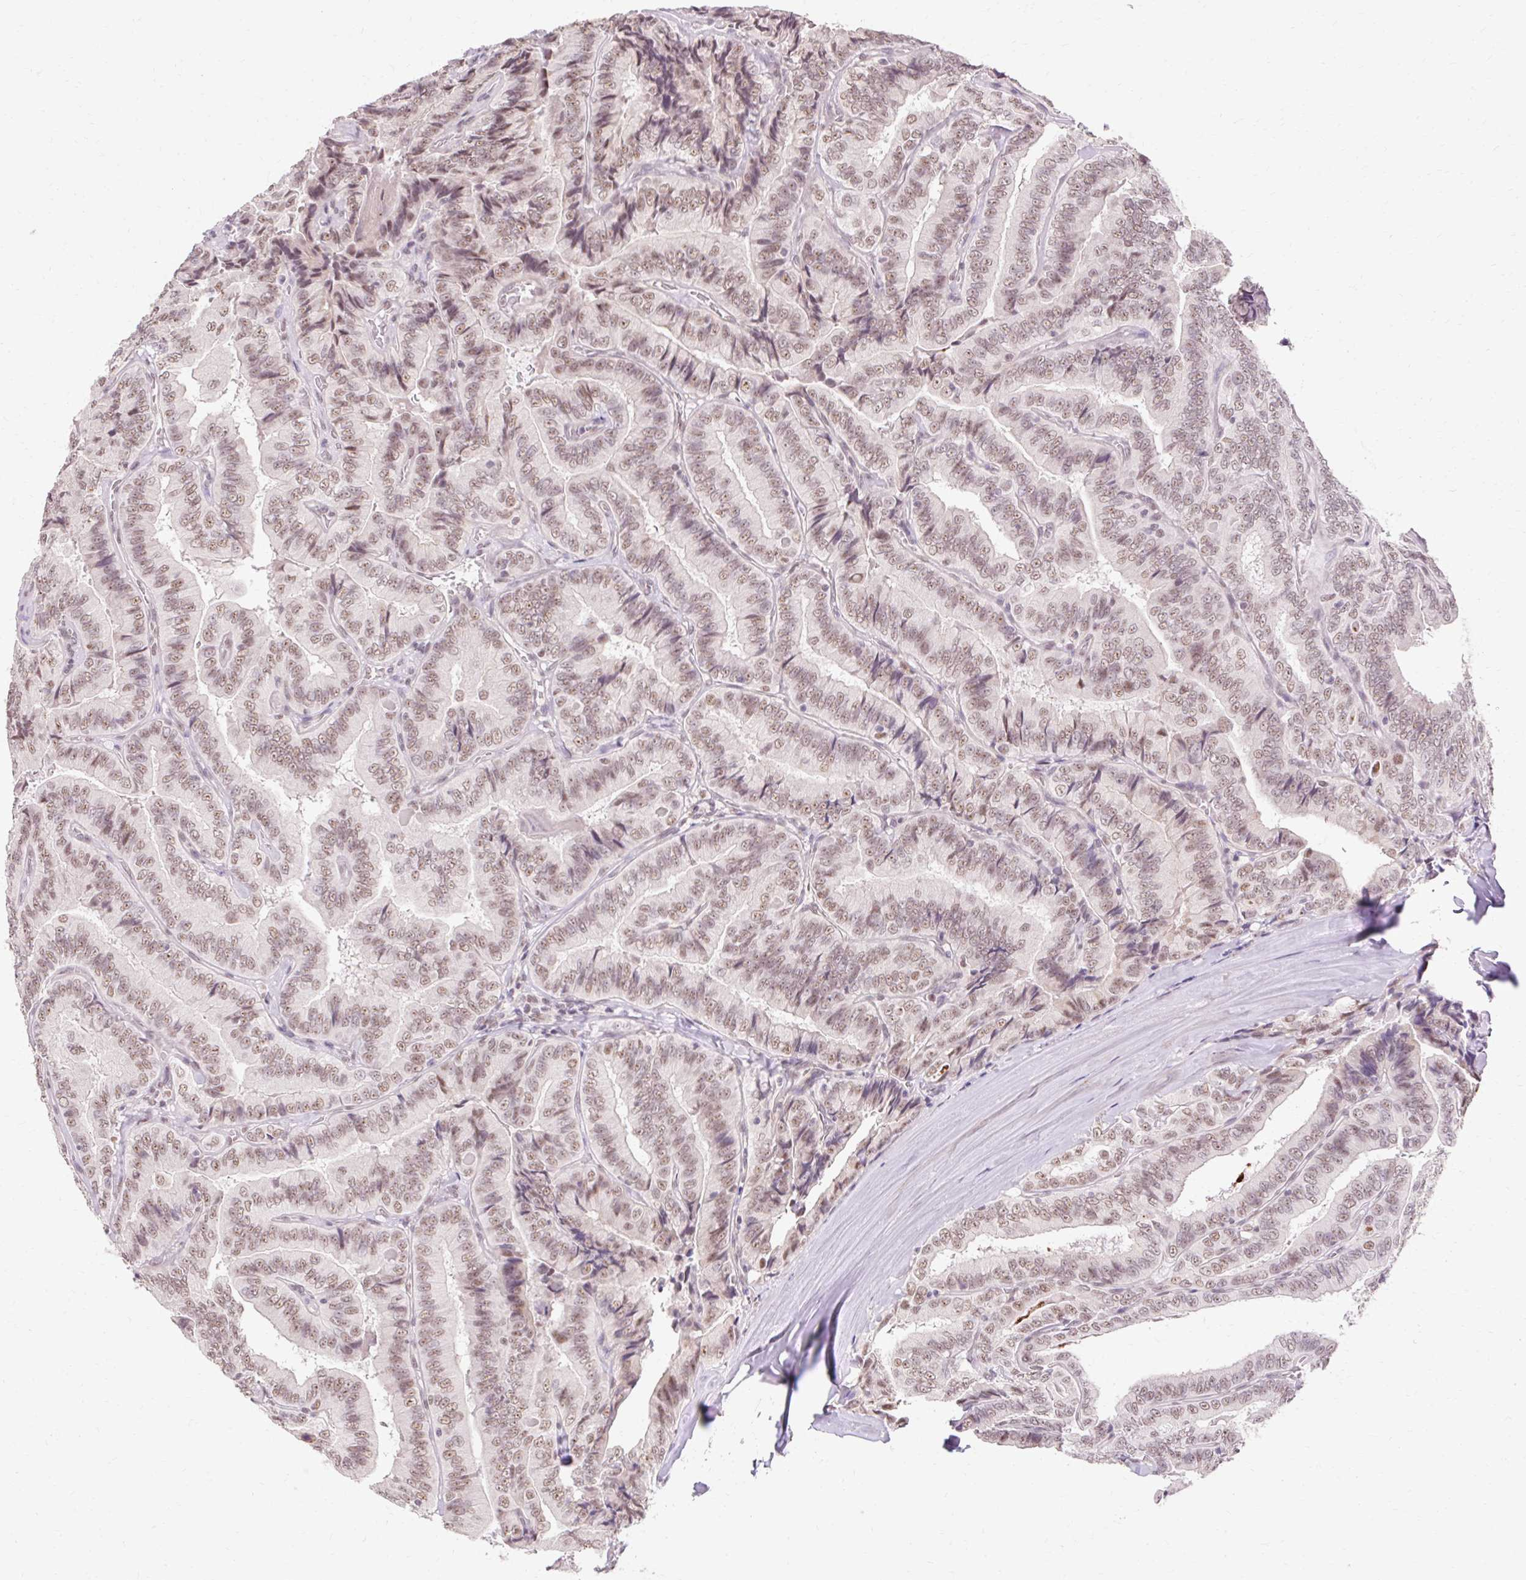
{"staining": {"intensity": "moderate", "quantity": ">75%", "location": "nuclear"}, "tissue": "thyroid cancer", "cell_type": "Tumor cells", "image_type": "cancer", "snomed": [{"axis": "morphology", "description": "Papillary adenocarcinoma, NOS"}, {"axis": "topography", "description": "Thyroid gland"}], "caption": "Protein expression analysis of thyroid cancer (papillary adenocarcinoma) demonstrates moderate nuclear expression in approximately >75% of tumor cells.", "gene": "NPIPB12", "patient": {"sex": "male", "age": 61}}